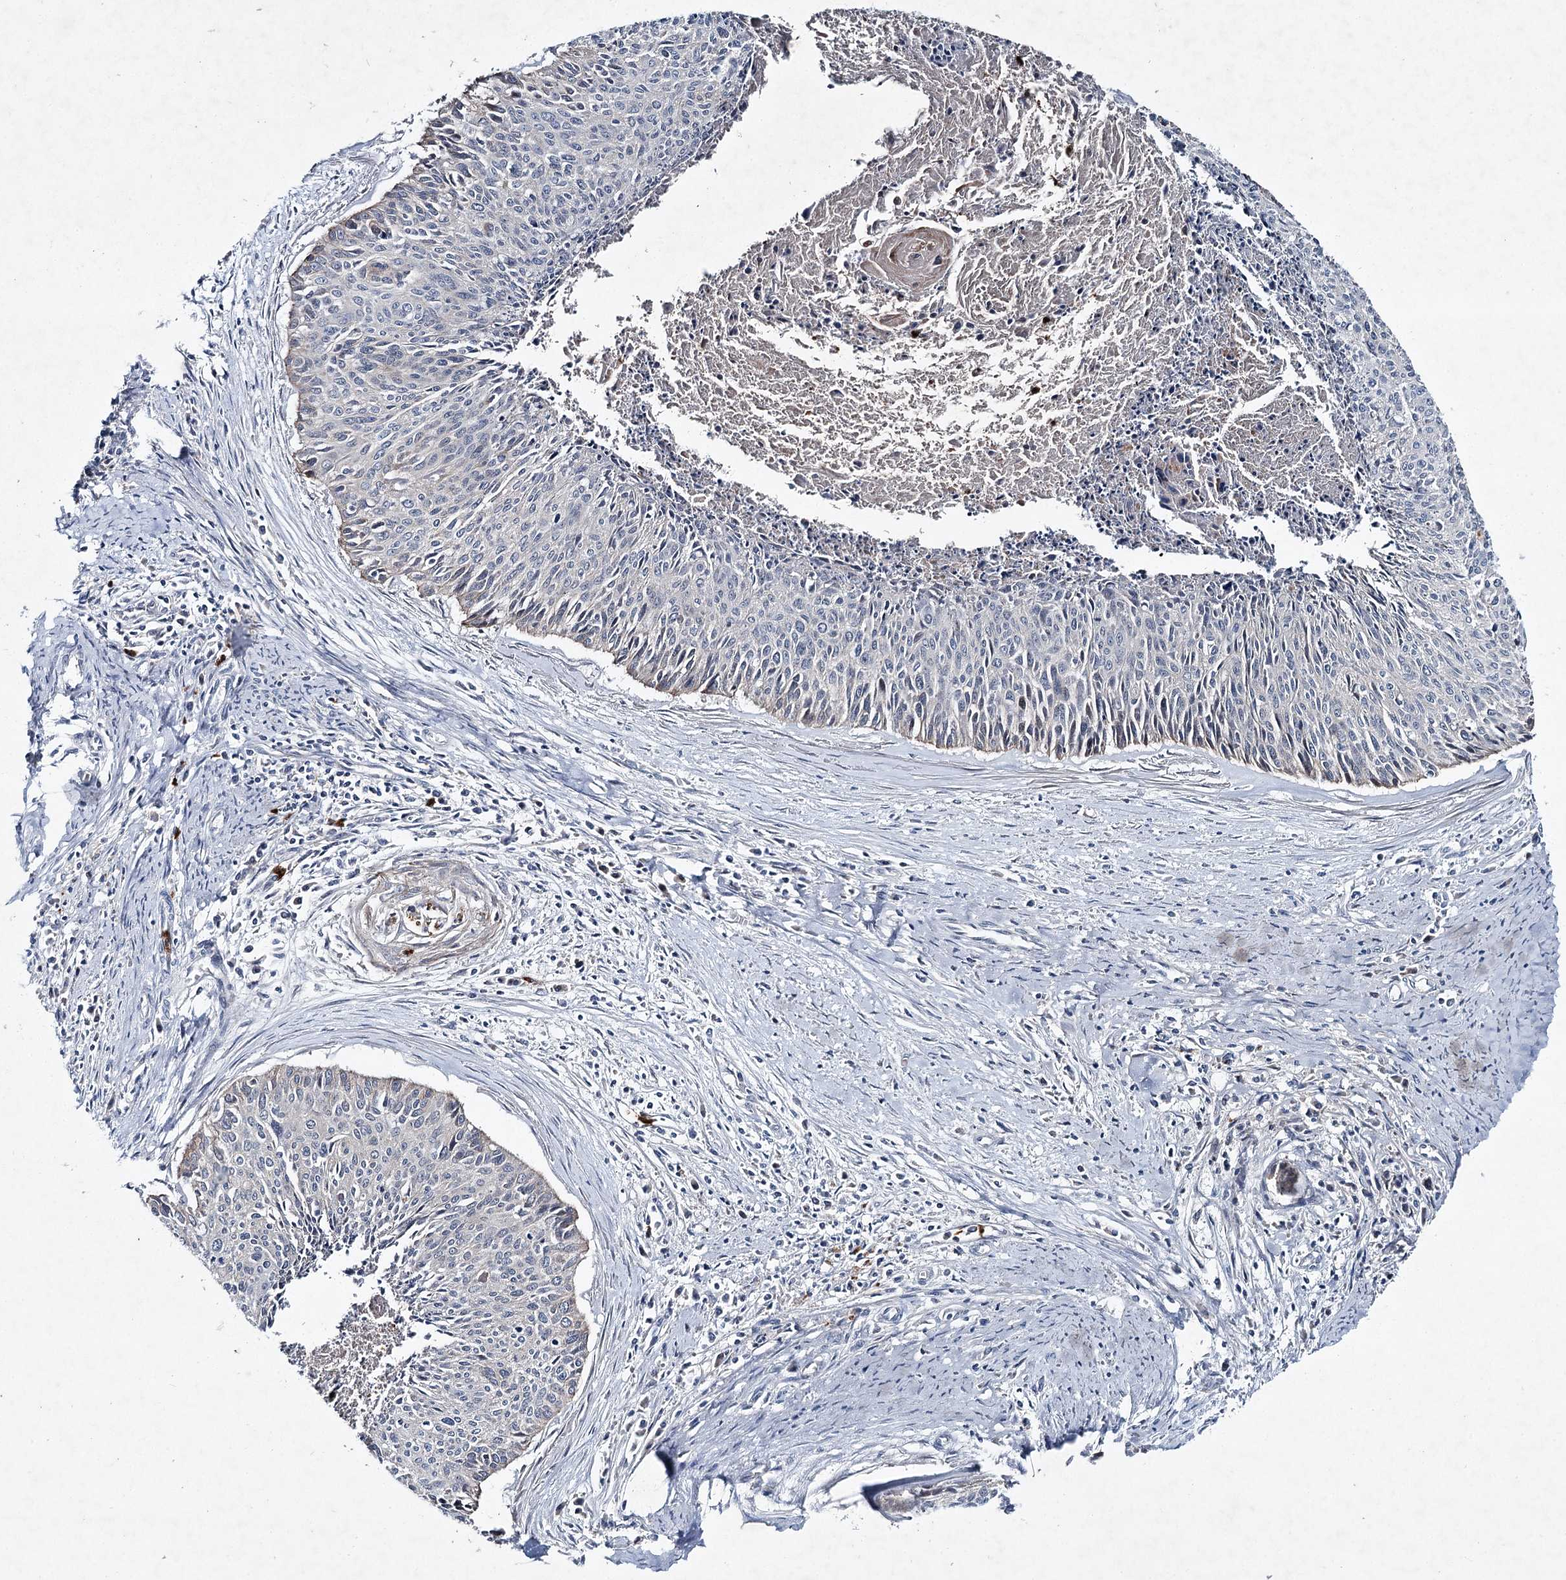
{"staining": {"intensity": "negative", "quantity": "none", "location": "none"}, "tissue": "cervical cancer", "cell_type": "Tumor cells", "image_type": "cancer", "snomed": [{"axis": "morphology", "description": "Squamous cell carcinoma, NOS"}, {"axis": "topography", "description": "Cervix"}], "caption": "This is a histopathology image of immunohistochemistry staining of cervical cancer, which shows no expression in tumor cells.", "gene": "PLA2G12A", "patient": {"sex": "female", "age": 55}}